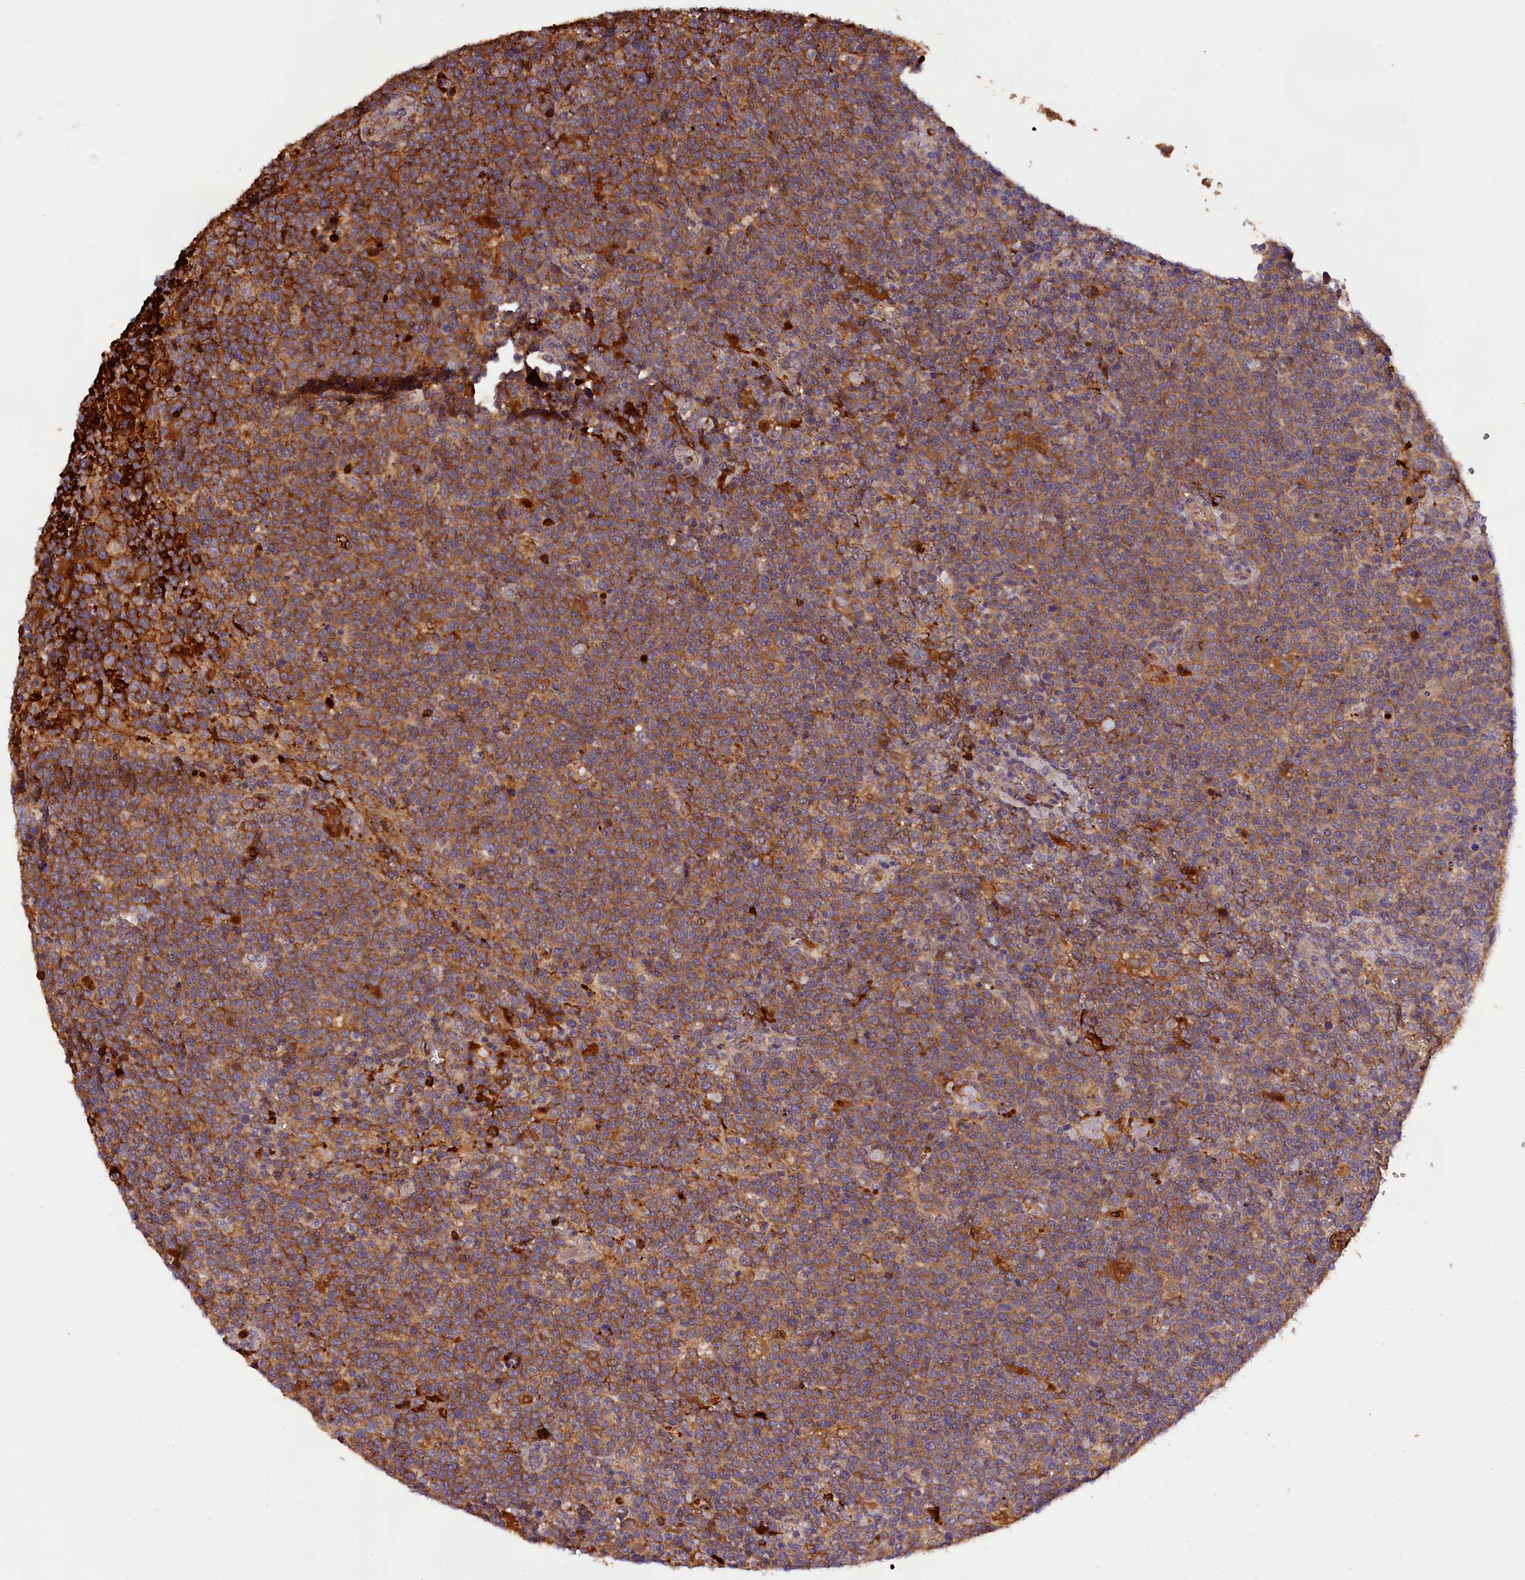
{"staining": {"intensity": "moderate", "quantity": "25%-75%", "location": "cytoplasmic/membranous"}, "tissue": "lymphoma", "cell_type": "Tumor cells", "image_type": "cancer", "snomed": [{"axis": "morphology", "description": "Malignant lymphoma, non-Hodgkin's type, High grade"}, {"axis": "topography", "description": "Lymph node"}], "caption": "High-grade malignant lymphoma, non-Hodgkin's type stained with DAB immunohistochemistry (IHC) shows medium levels of moderate cytoplasmic/membranous expression in approximately 25%-75% of tumor cells.", "gene": "PHAF1", "patient": {"sex": "male", "age": 61}}